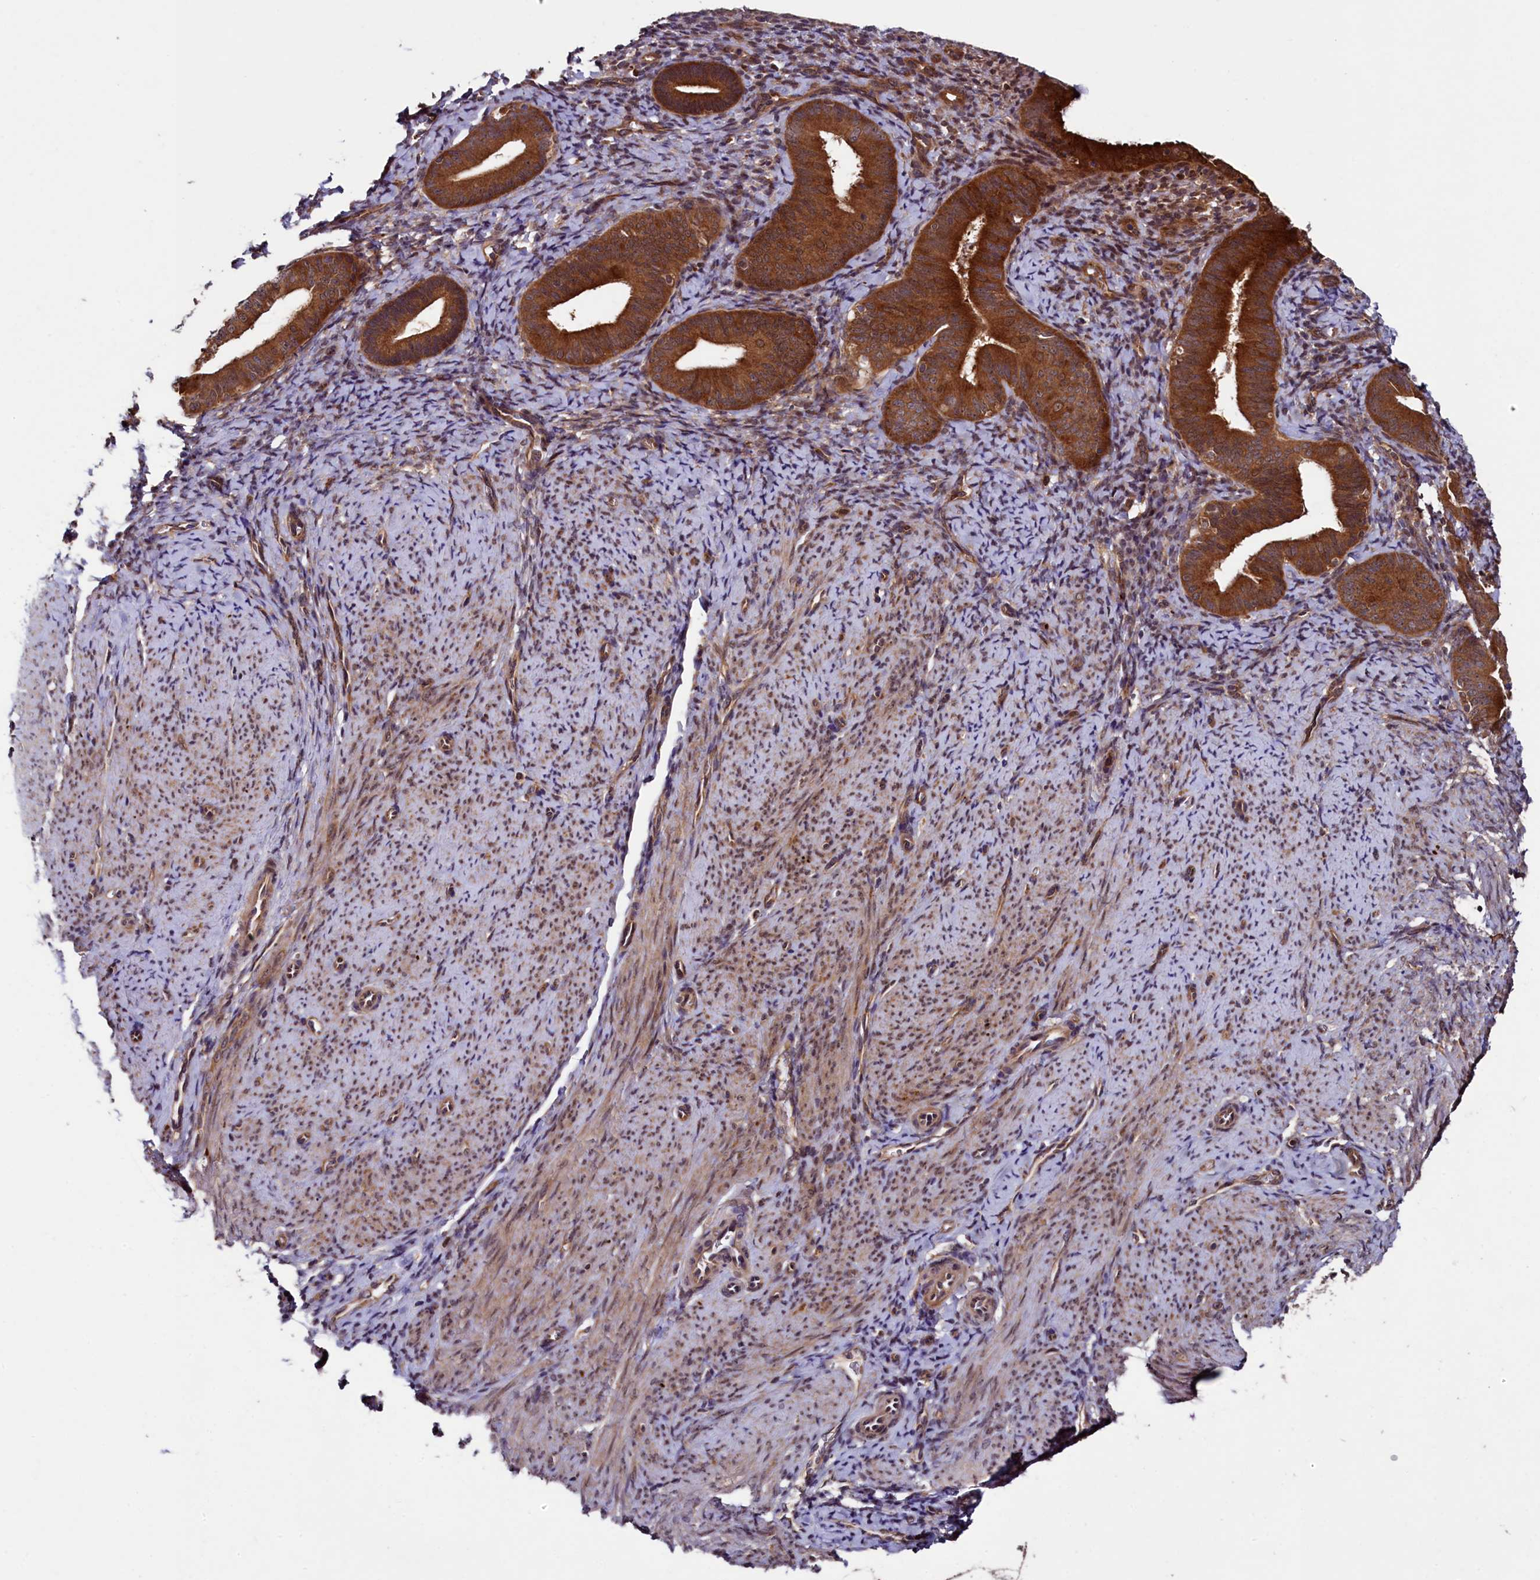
{"staining": {"intensity": "moderate", "quantity": "25%-75%", "location": "cytoplasmic/membranous"}, "tissue": "endometrium", "cell_type": "Cells in endometrial stroma", "image_type": "normal", "snomed": [{"axis": "morphology", "description": "Normal tissue, NOS"}, {"axis": "topography", "description": "Endometrium"}], "caption": "A photomicrograph of endometrium stained for a protein exhibits moderate cytoplasmic/membranous brown staining in cells in endometrial stroma. The staining was performed using DAB to visualize the protein expression in brown, while the nuclei were stained in blue with hematoxylin (Magnification: 20x).", "gene": "BLTP3B", "patient": {"sex": "female", "age": 65}}